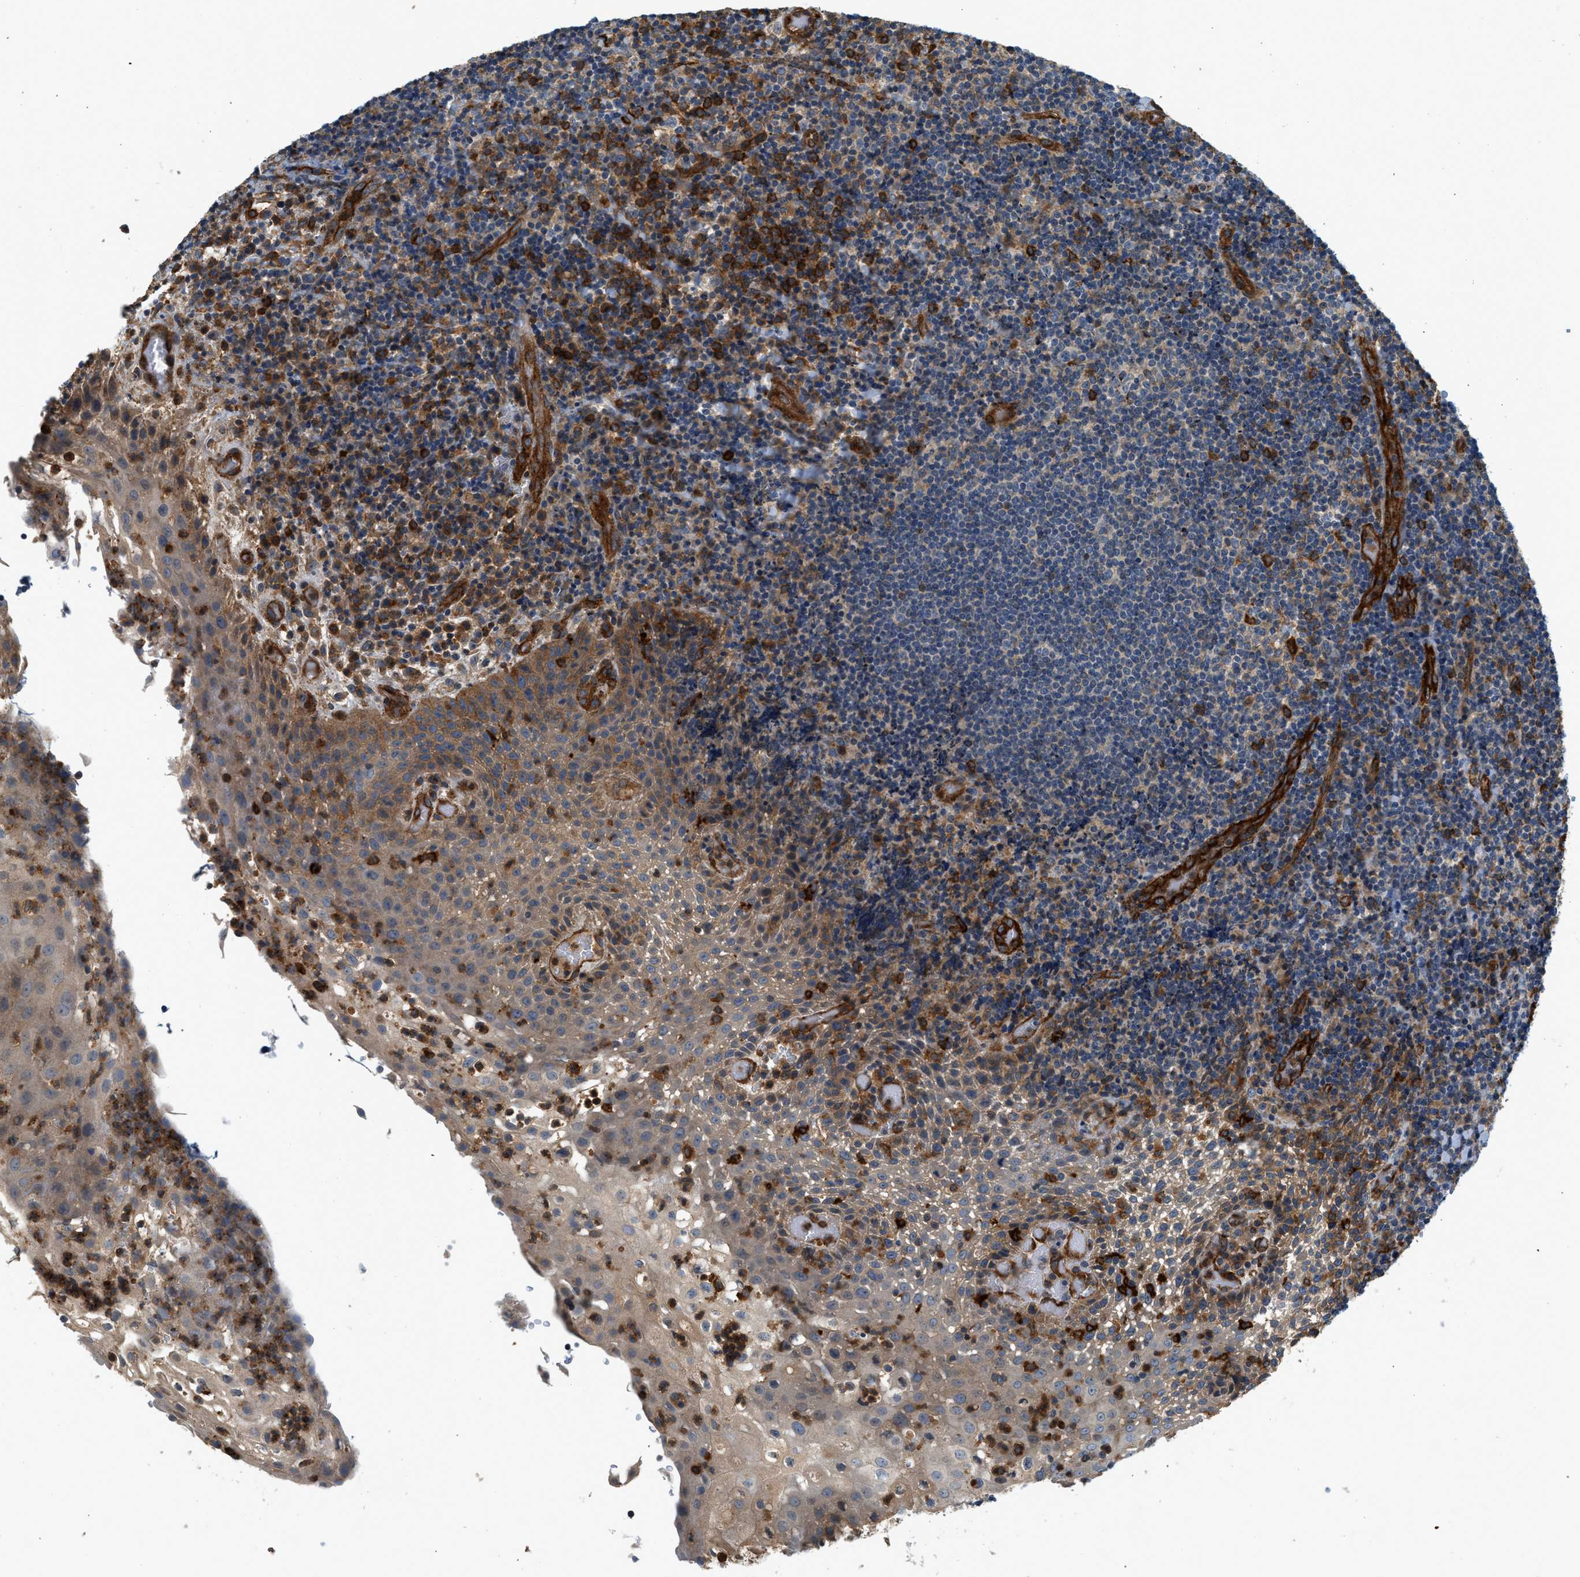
{"staining": {"intensity": "strong", "quantity": "<25%", "location": "cytoplasmic/membranous"}, "tissue": "lymphoma", "cell_type": "Tumor cells", "image_type": "cancer", "snomed": [{"axis": "morphology", "description": "Malignant lymphoma, non-Hodgkin's type, High grade"}, {"axis": "topography", "description": "Tonsil"}], "caption": "Immunohistochemistry image of malignant lymphoma, non-Hodgkin's type (high-grade) stained for a protein (brown), which reveals medium levels of strong cytoplasmic/membranous expression in about <25% of tumor cells.", "gene": "HIP1", "patient": {"sex": "female", "age": 36}}